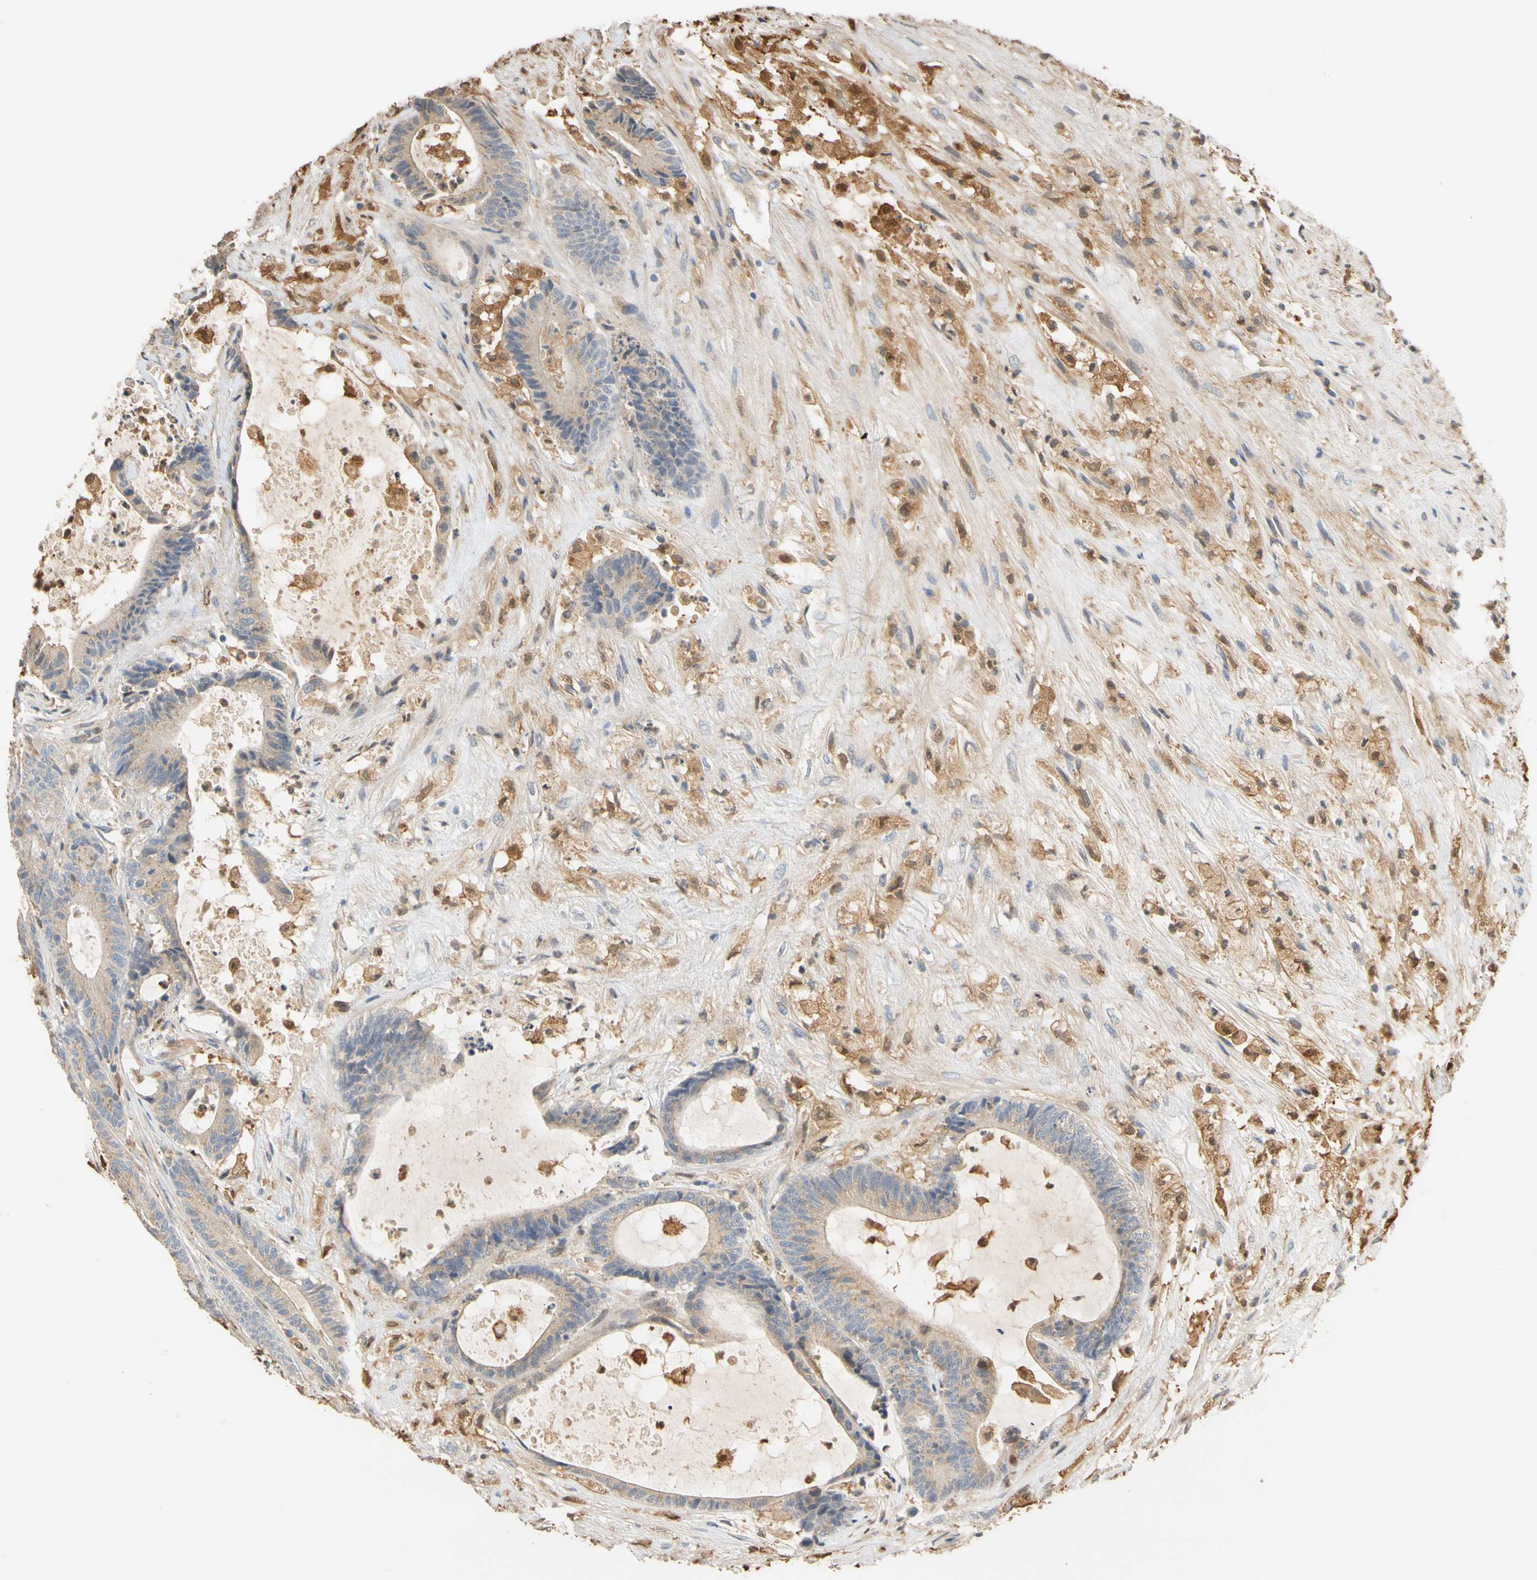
{"staining": {"intensity": "weak", "quantity": ">75%", "location": "cytoplasmic/membranous"}, "tissue": "colorectal cancer", "cell_type": "Tumor cells", "image_type": "cancer", "snomed": [{"axis": "morphology", "description": "Adenocarcinoma, NOS"}, {"axis": "topography", "description": "Colon"}], "caption": "A micrograph of human colorectal cancer (adenocarcinoma) stained for a protein shows weak cytoplasmic/membranous brown staining in tumor cells.", "gene": "GPSM2", "patient": {"sex": "female", "age": 84}}